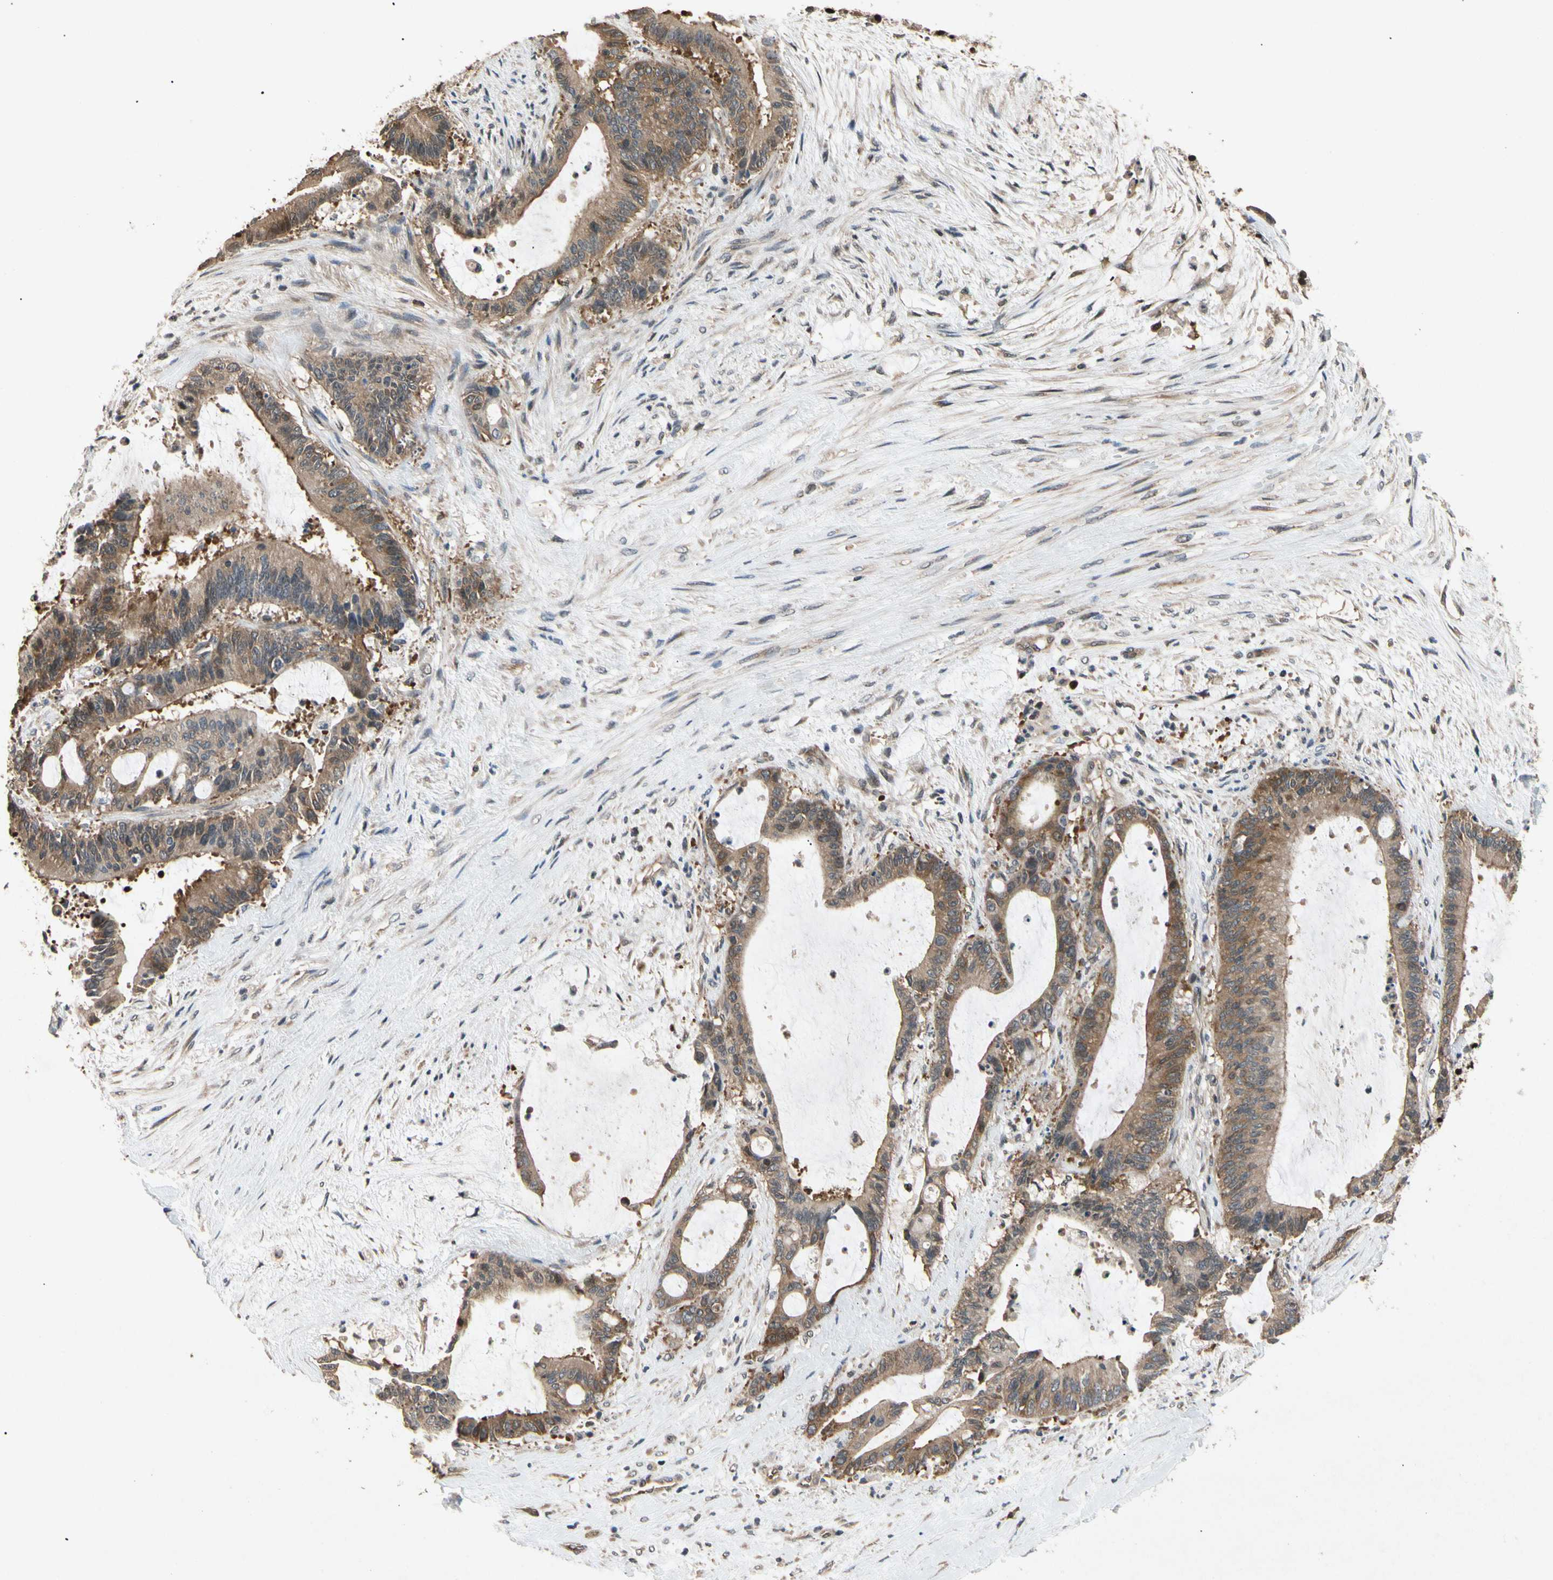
{"staining": {"intensity": "moderate", "quantity": ">75%", "location": "cytoplasmic/membranous"}, "tissue": "liver cancer", "cell_type": "Tumor cells", "image_type": "cancer", "snomed": [{"axis": "morphology", "description": "Cholangiocarcinoma"}, {"axis": "topography", "description": "Liver"}], "caption": "IHC (DAB (3,3'-diaminobenzidine)) staining of liver cholangiocarcinoma reveals moderate cytoplasmic/membranous protein expression in approximately >75% of tumor cells.", "gene": "EIF1AX", "patient": {"sex": "female", "age": 73}}